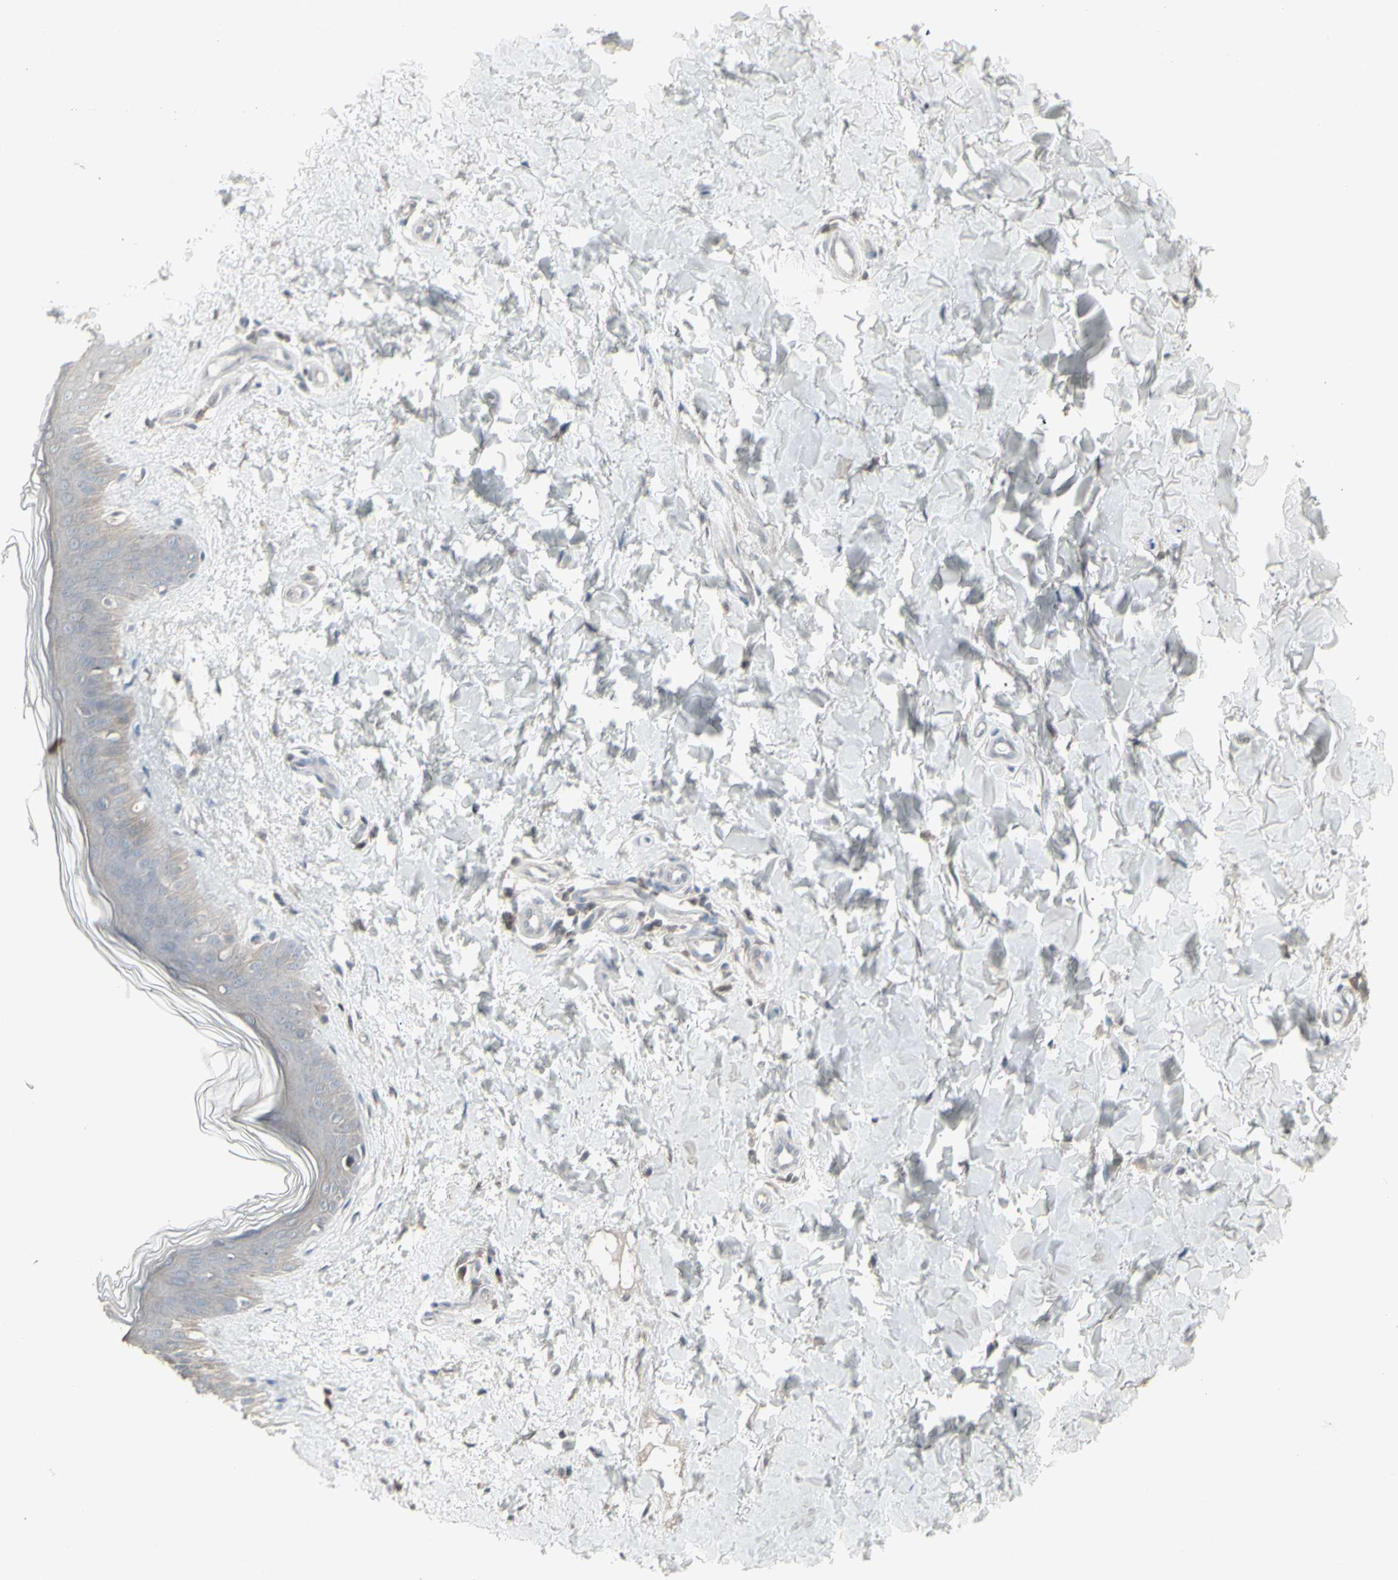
{"staining": {"intensity": "weak", "quantity": ">75%", "location": "cytoplasmic/membranous"}, "tissue": "skin", "cell_type": "Fibroblasts", "image_type": "normal", "snomed": [{"axis": "morphology", "description": "Normal tissue, NOS"}, {"axis": "topography", "description": "Skin"}], "caption": "Human skin stained for a protein (brown) reveals weak cytoplasmic/membranous positive staining in about >75% of fibroblasts.", "gene": "CSK", "patient": {"sex": "female", "age": 41}}